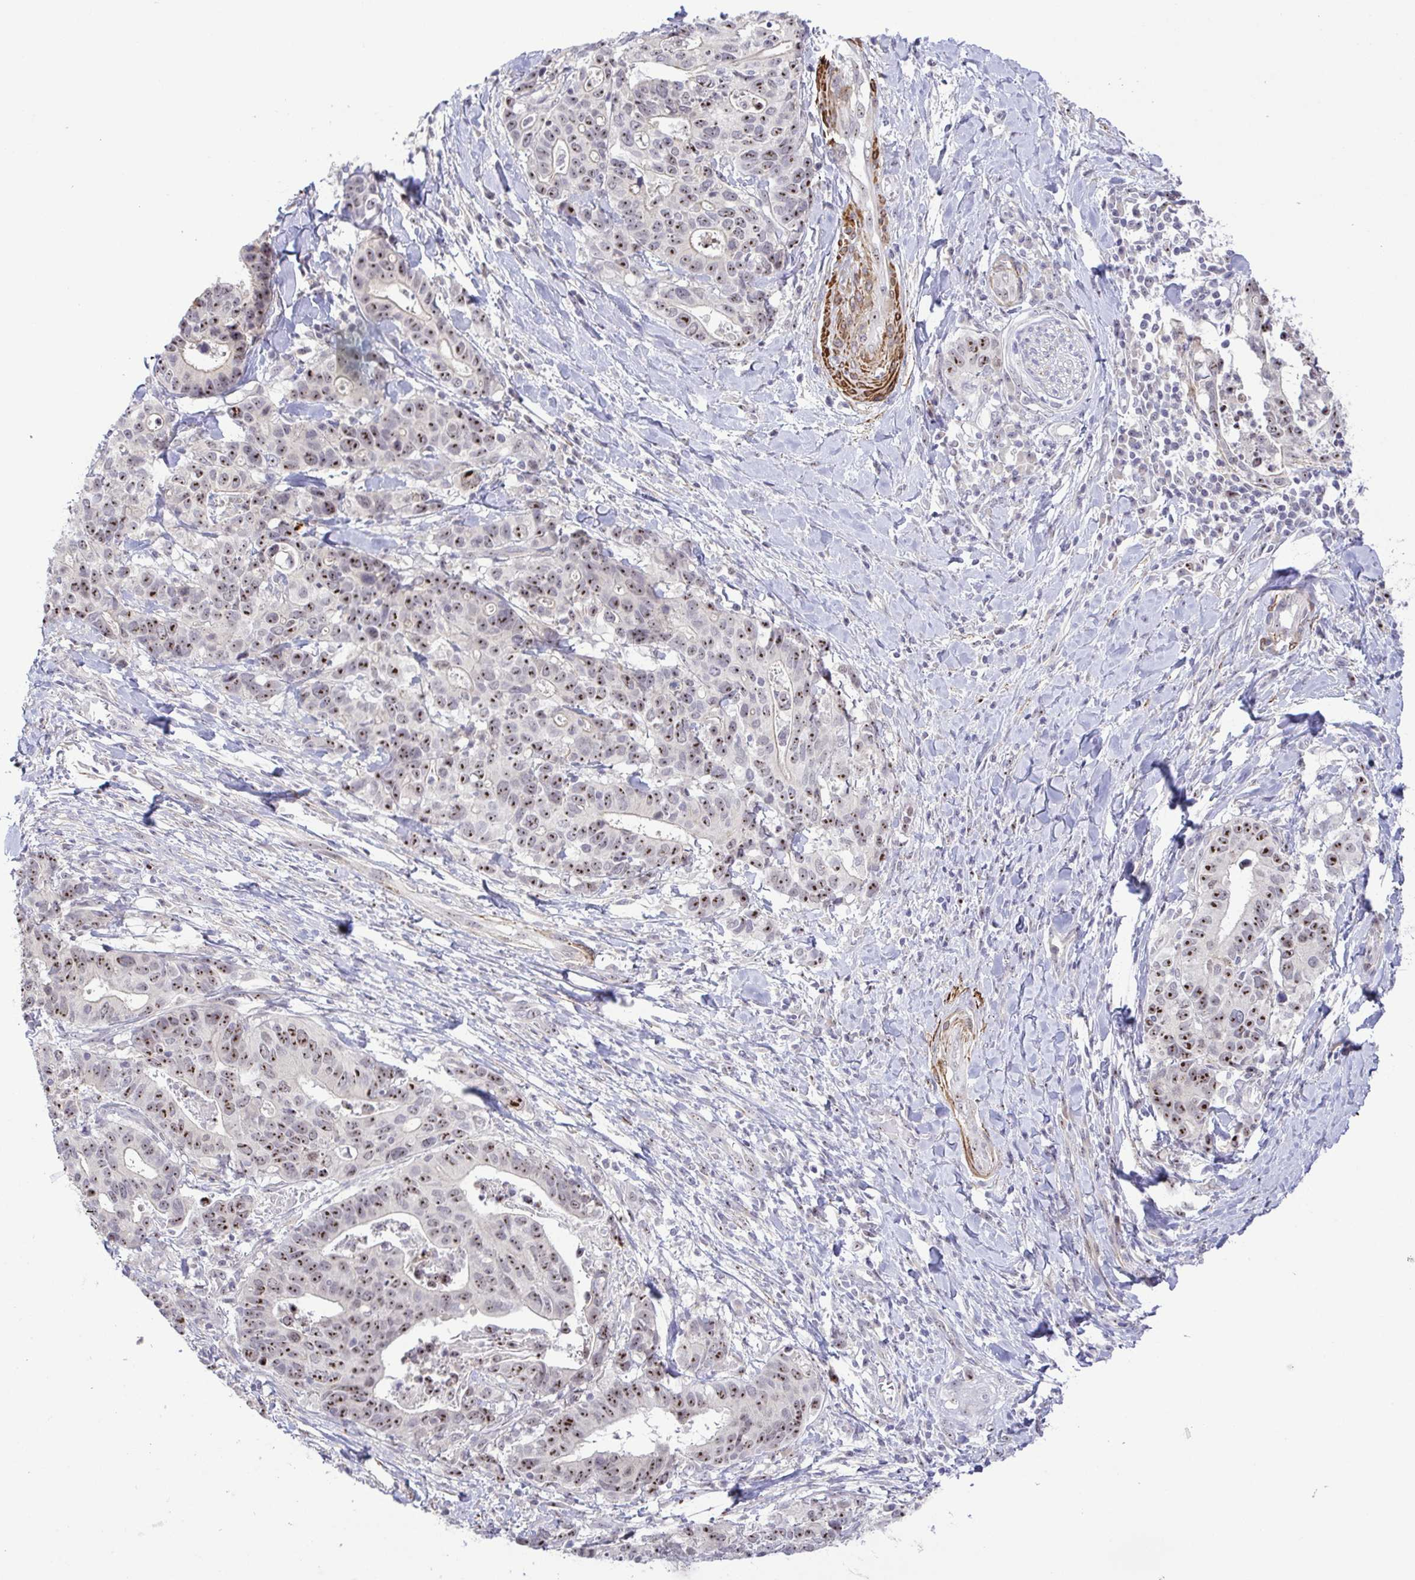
{"staining": {"intensity": "strong", "quantity": "25%-75%", "location": "nuclear"}, "tissue": "stomach cancer", "cell_type": "Tumor cells", "image_type": "cancer", "snomed": [{"axis": "morphology", "description": "Adenocarcinoma, NOS"}, {"axis": "topography", "description": "Stomach, upper"}], "caption": "There is high levels of strong nuclear expression in tumor cells of stomach cancer, as demonstrated by immunohistochemical staining (brown color).", "gene": "RSL24D1", "patient": {"sex": "female", "age": 67}}